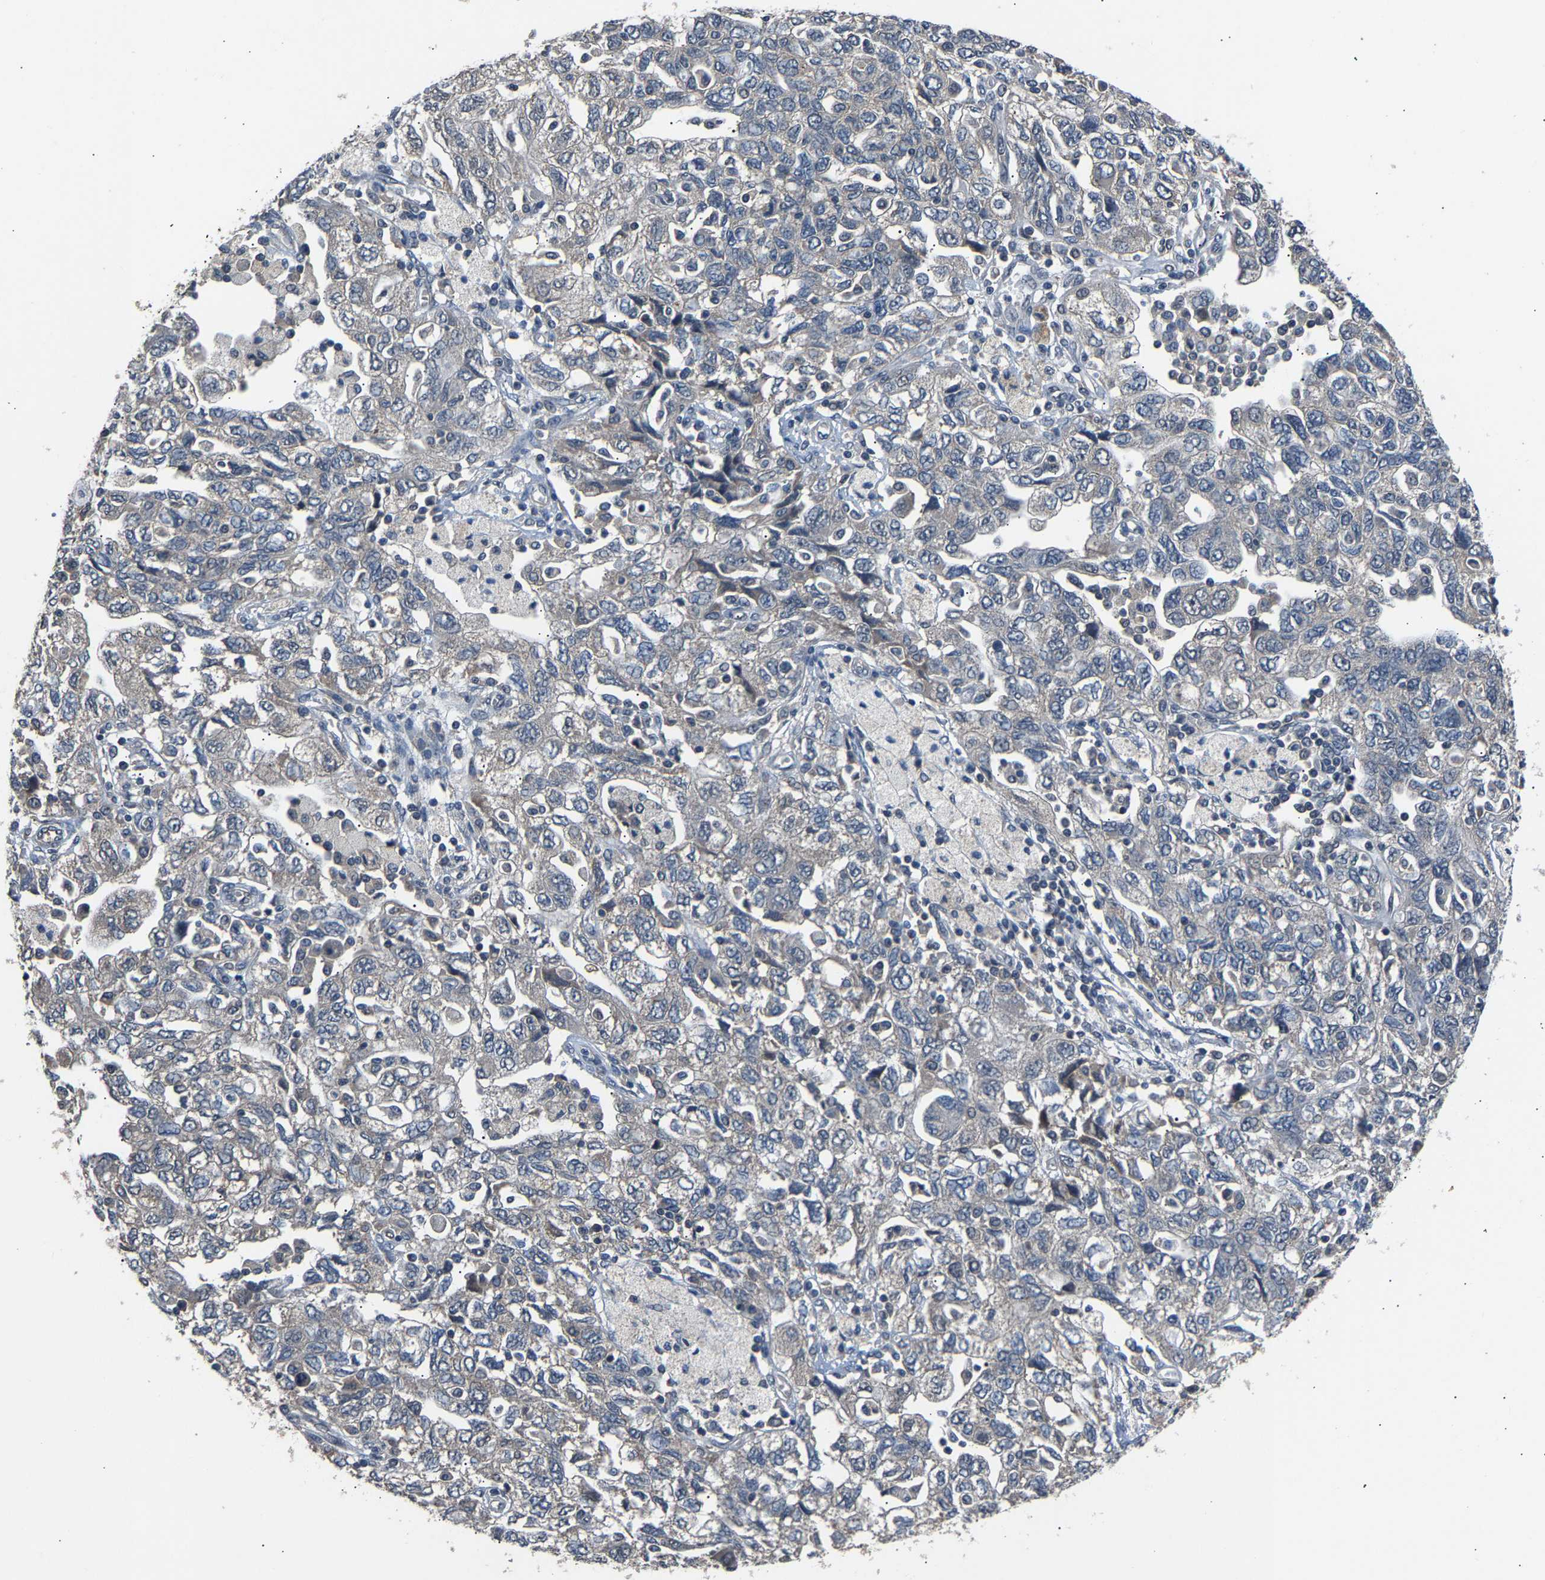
{"staining": {"intensity": "weak", "quantity": "<25%", "location": "cytoplasmic/membranous"}, "tissue": "ovarian cancer", "cell_type": "Tumor cells", "image_type": "cancer", "snomed": [{"axis": "morphology", "description": "Carcinoma, NOS"}, {"axis": "morphology", "description": "Cystadenocarcinoma, serous, NOS"}, {"axis": "topography", "description": "Ovary"}], "caption": "Tumor cells are negative for brown protein staining in ovarian cancer (serous cystadenocarcinoma).", "gene": "ABCC9", "patient": {"sex": "female", "age": 69}}